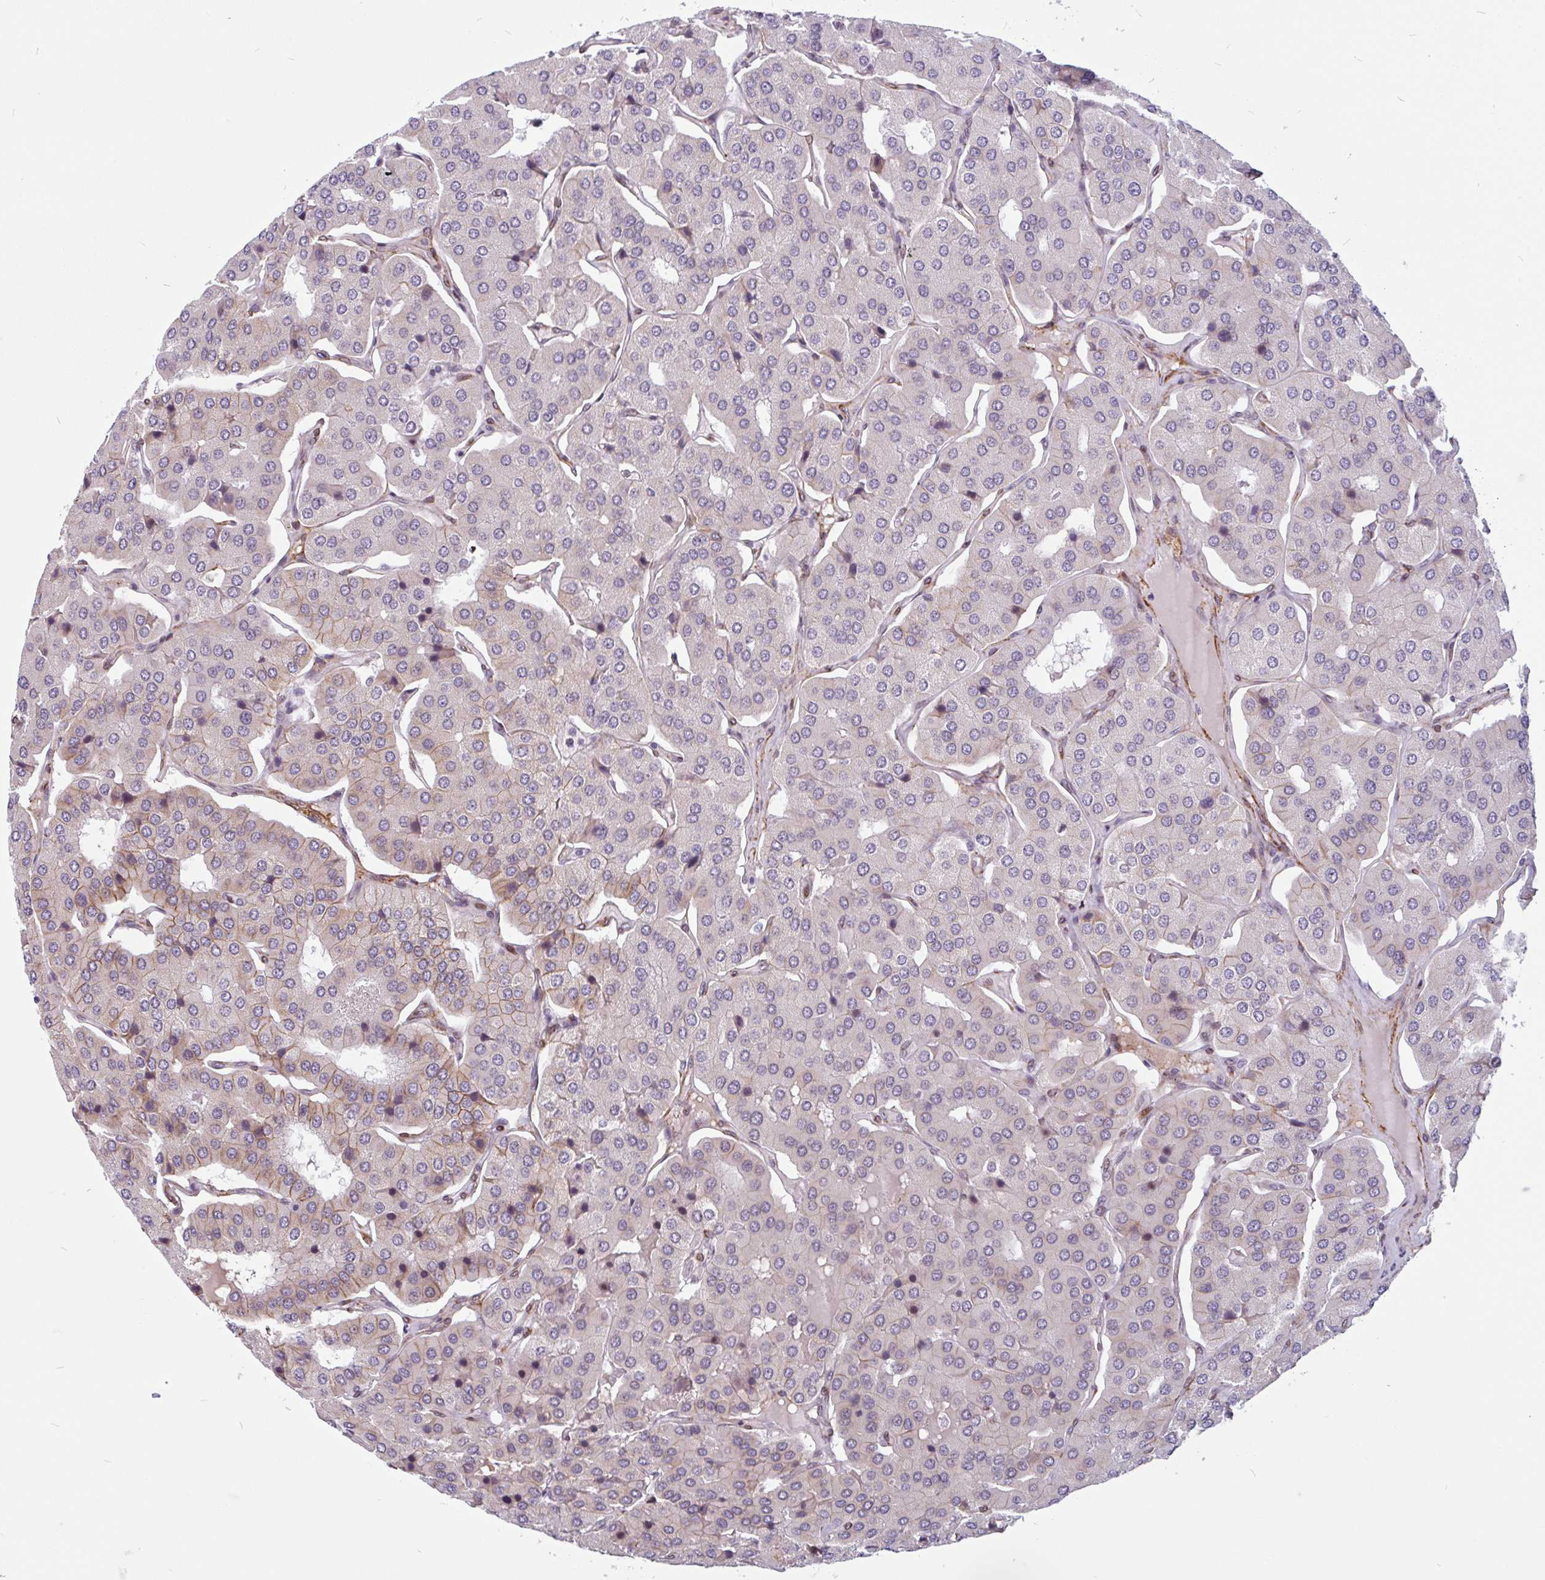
{"staining": {"intensity": "weak", "quantity": "<25%", "location": "cytoplasmic/membranous"}, "tissue": "parathyroid gland", "cell_type": "Glandular cells", "image_type": "normal", "snomed": [{"axis": "morphology", "description": "Normal tissue, NOS"}, {"axis": "morphology", "description": "Adenoma, NOS"}, {"axis": "topography", "description": "Parathyroid gland"}], "caption": "Immunohistochemical staining of normal human parathyroid gland demonstrates no significant staining in glandular cells. Brightfield microscopy of IHC stained with DAB (brown) and hematoxylin (blue), captured at high magnification.", "gene": "TMEM119", "patient": {"sex": "female", "age": 86}}